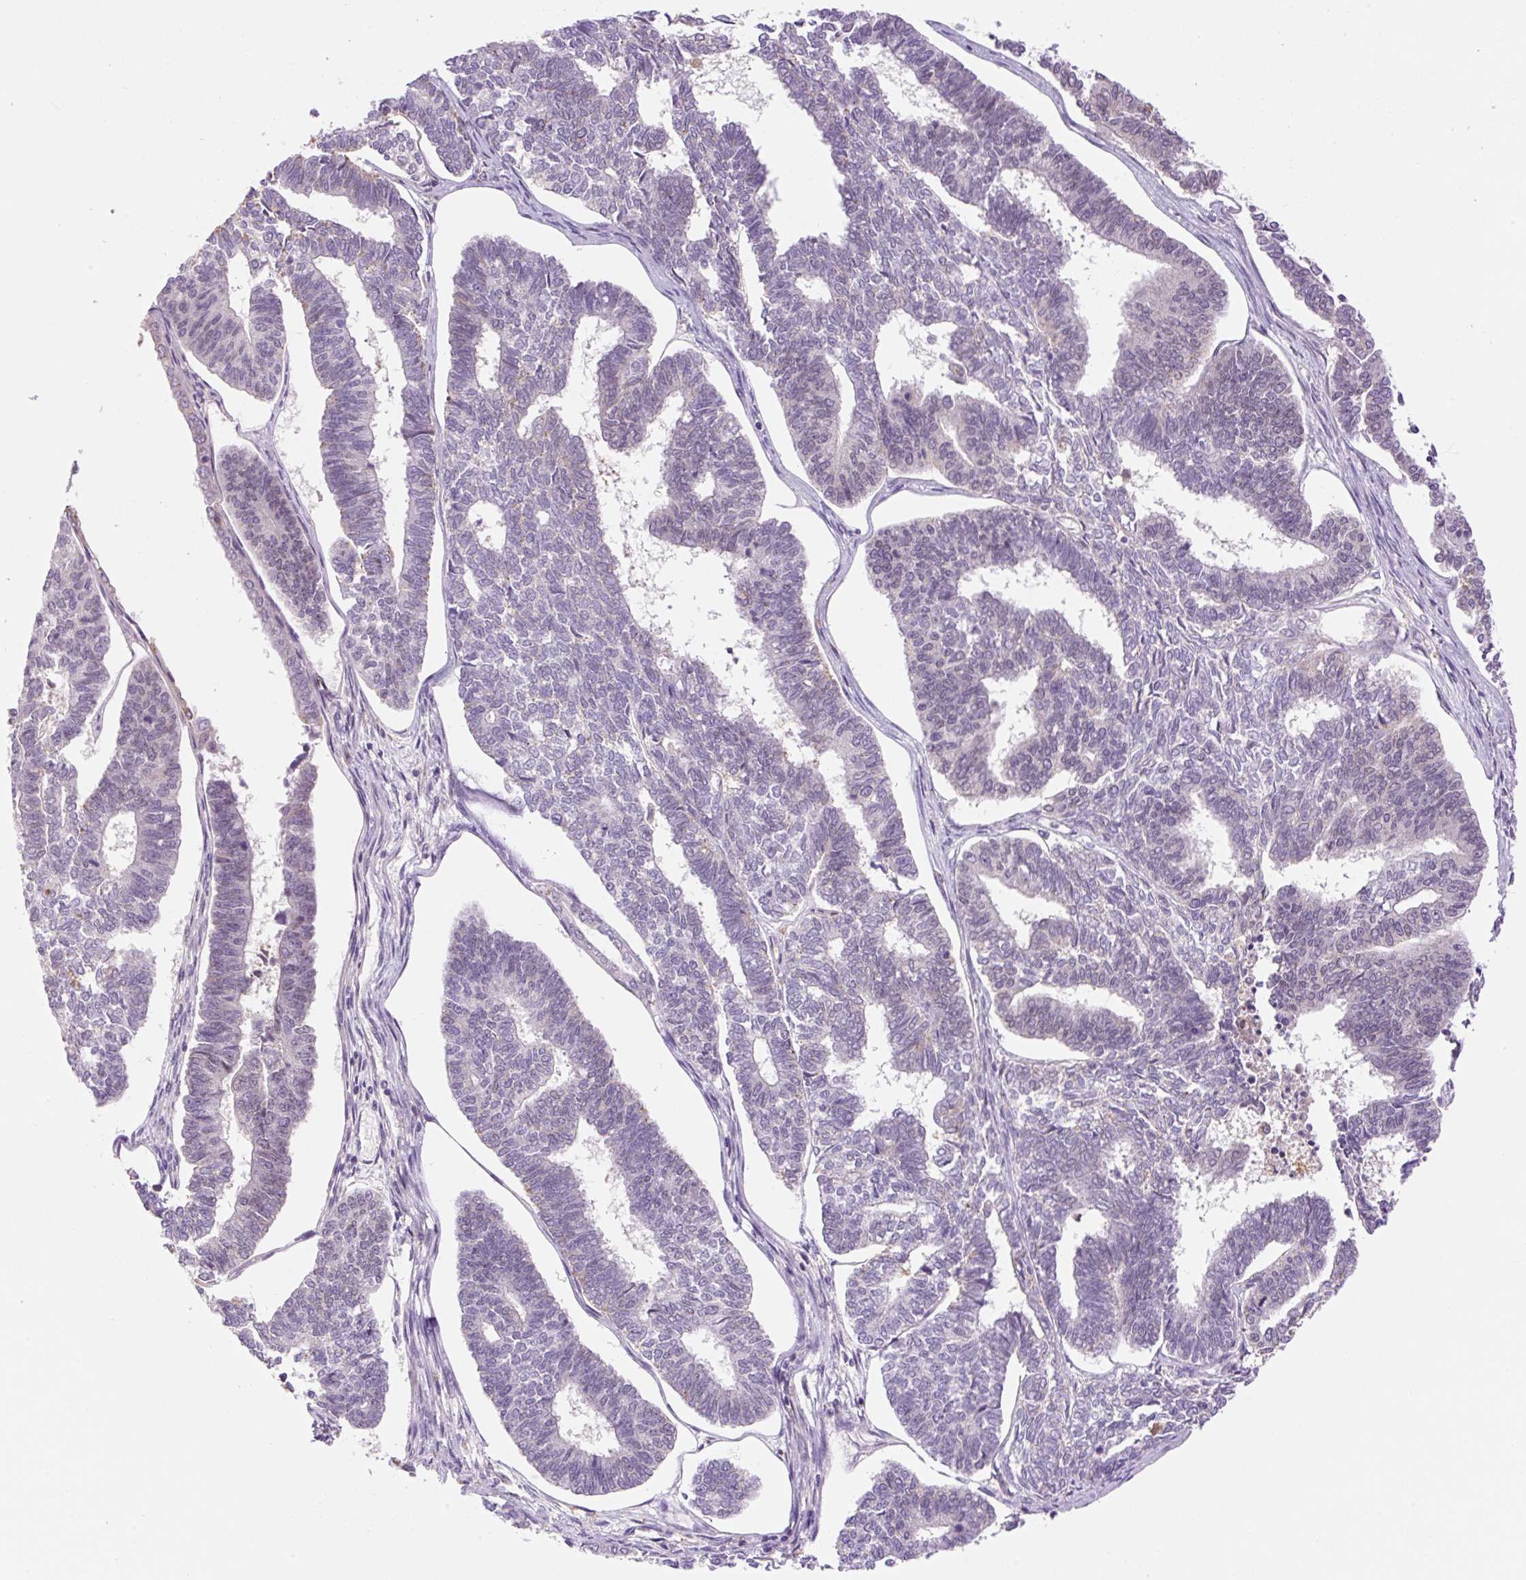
{"staining": {"intensity": "negative", "quantity": "none", "location": "none"}, "tissue": "endometrial cancer", "cell_type": "Tumor cells", "image_type": "cancer", "snomed": [{"axis": "morphology", "description": "Adenocarcinoma, NOS"}, {"axis": "topography", "description": "Endometrium"}], "caption": "IHC image of neoplastic tissue: human endometrial adenocarcinoma stained with DAB (3,3'-diaminobenzidine) shows no significant protein expression in tumor cells.", "gene": "CARD11", "patient": {"sex": "female", "age": 70}}